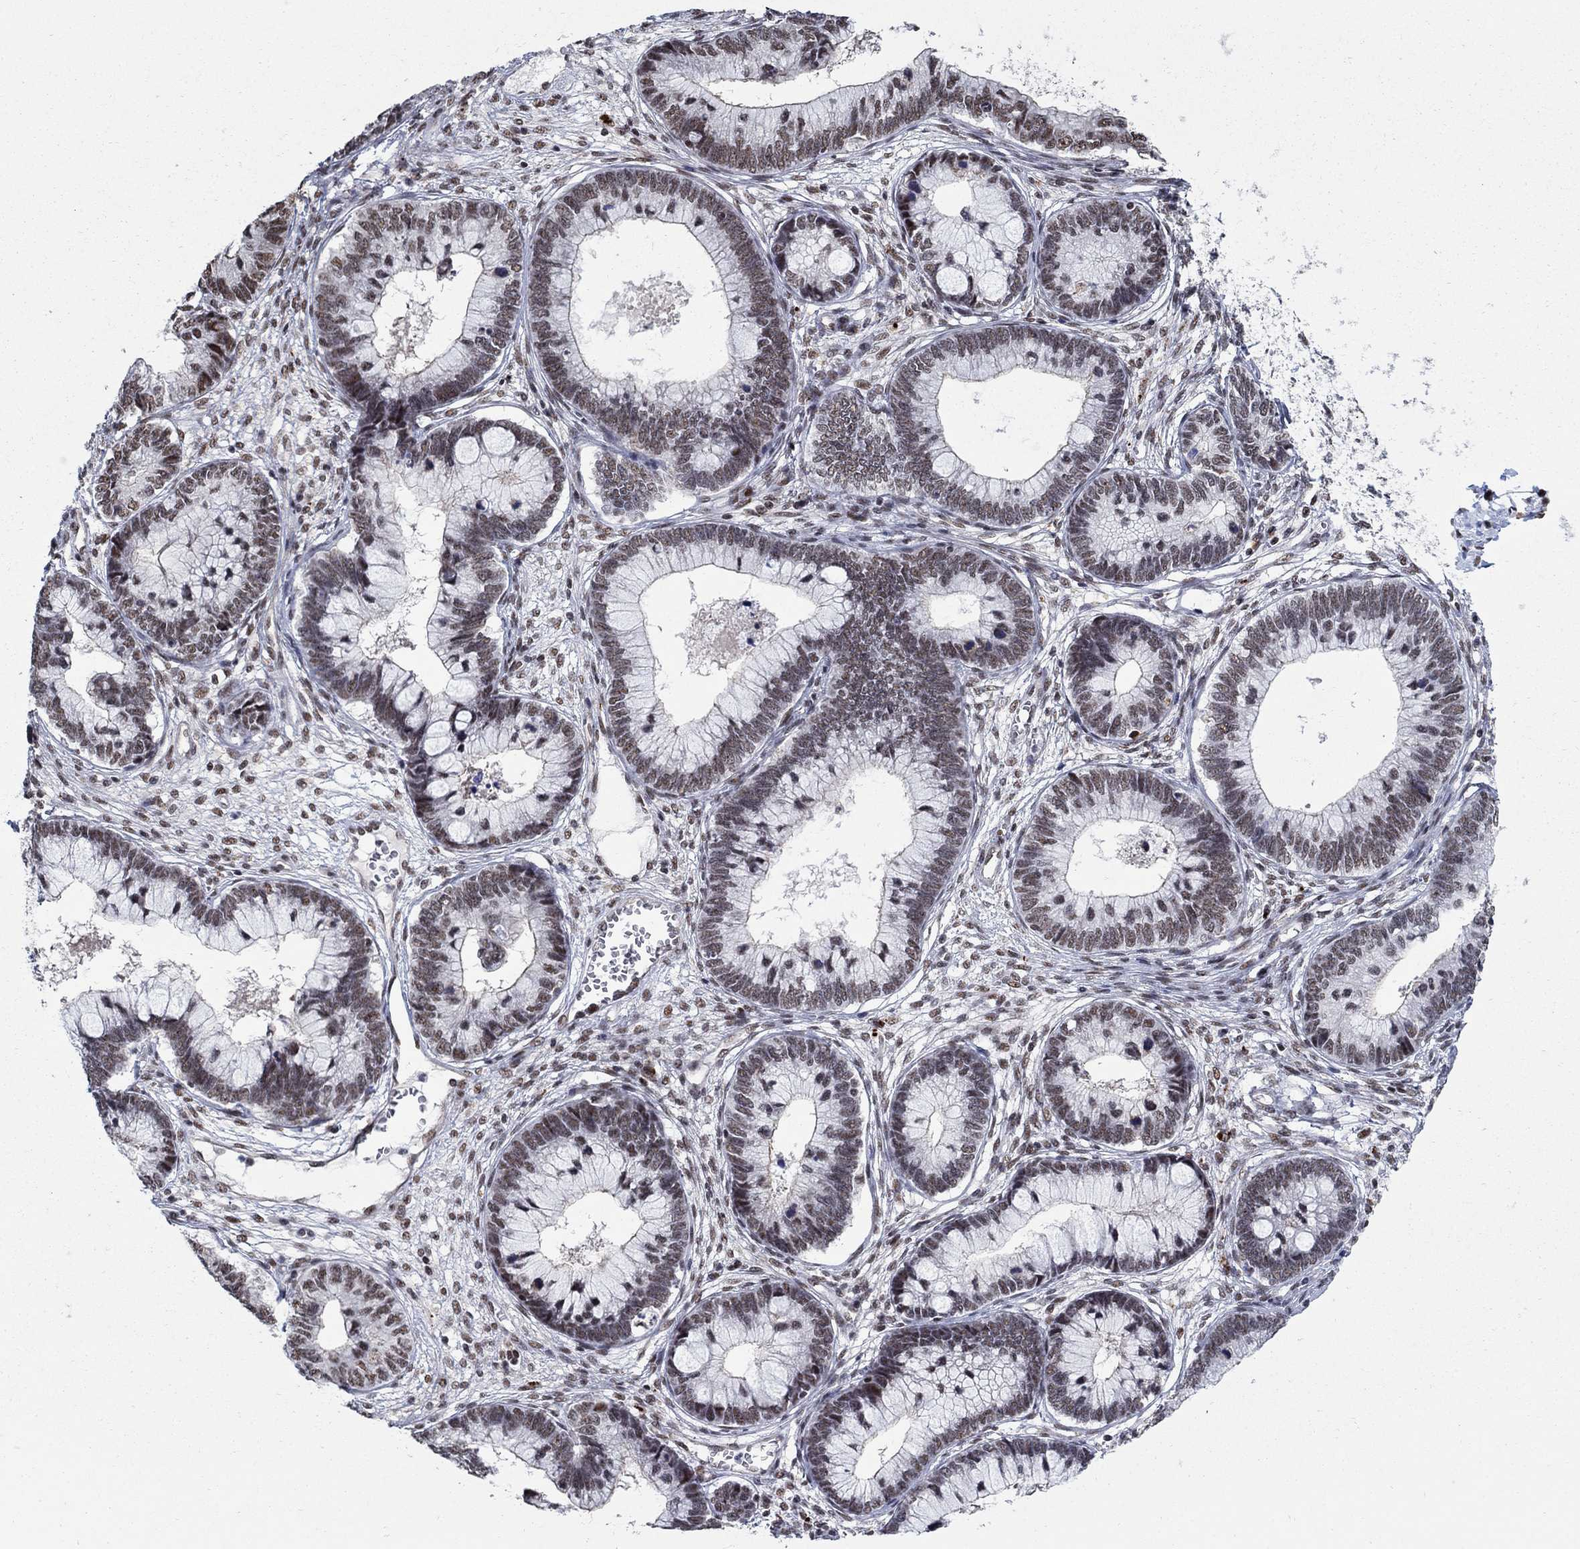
{"staining": {"intensity": "weak", "quantity": ">75%", "location": "nuclear"}, "tissue": "cervical cancer", "cell_type": "Tumor cells", "image_type": "cancer", "snomed": [{"axis": "morphology", "description": "Adenocarcinoma, NOS"}, {"axis": "topography", "description": "Cervix"}], "caption": "Protein staining of cervical cancer (adenocarcinoma) tissue displays weak nuclear positivity in about >75% of tumor cells.", "gene": "PNISR", "patient": {"sex": "female", "age": 44}}